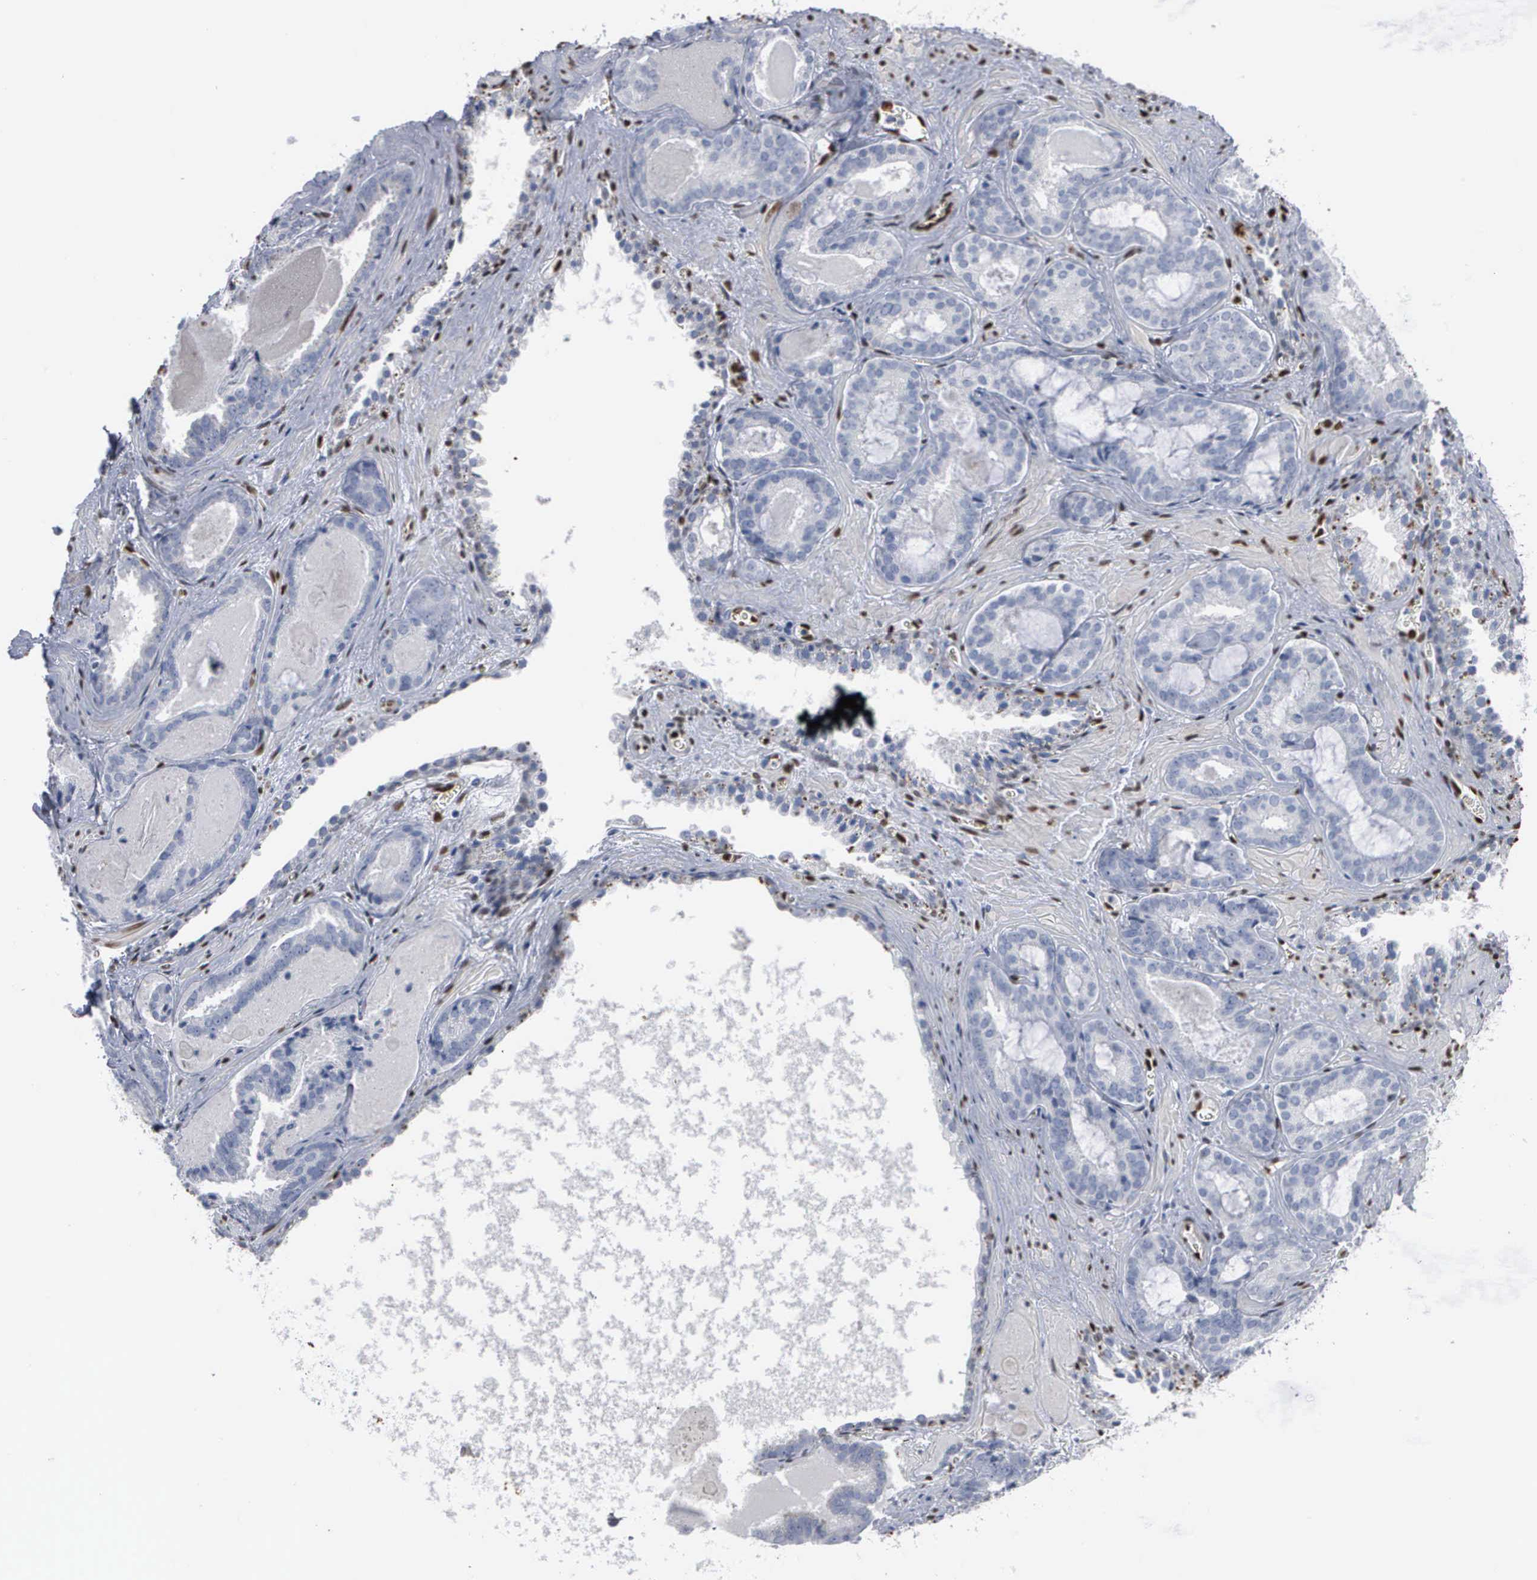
{"staining": {"intensity": "negative", "quantity": "none", "location": "none"}, "tissue": "prostate cancer", "cell_type": "Tumor cells", "image_type": "cancer", "snomed": [{"axis": "morphology", "description": "Adenocarcinoma, Medium grade"}, {"axis": "topography", "description": "Prostate"}], "caption": "Tumor cells show no significant positivity in medium-grade adenocarcinoma (prostate).", "gene": "FGF2", "patient": {"sex": "male", "age": 64}}